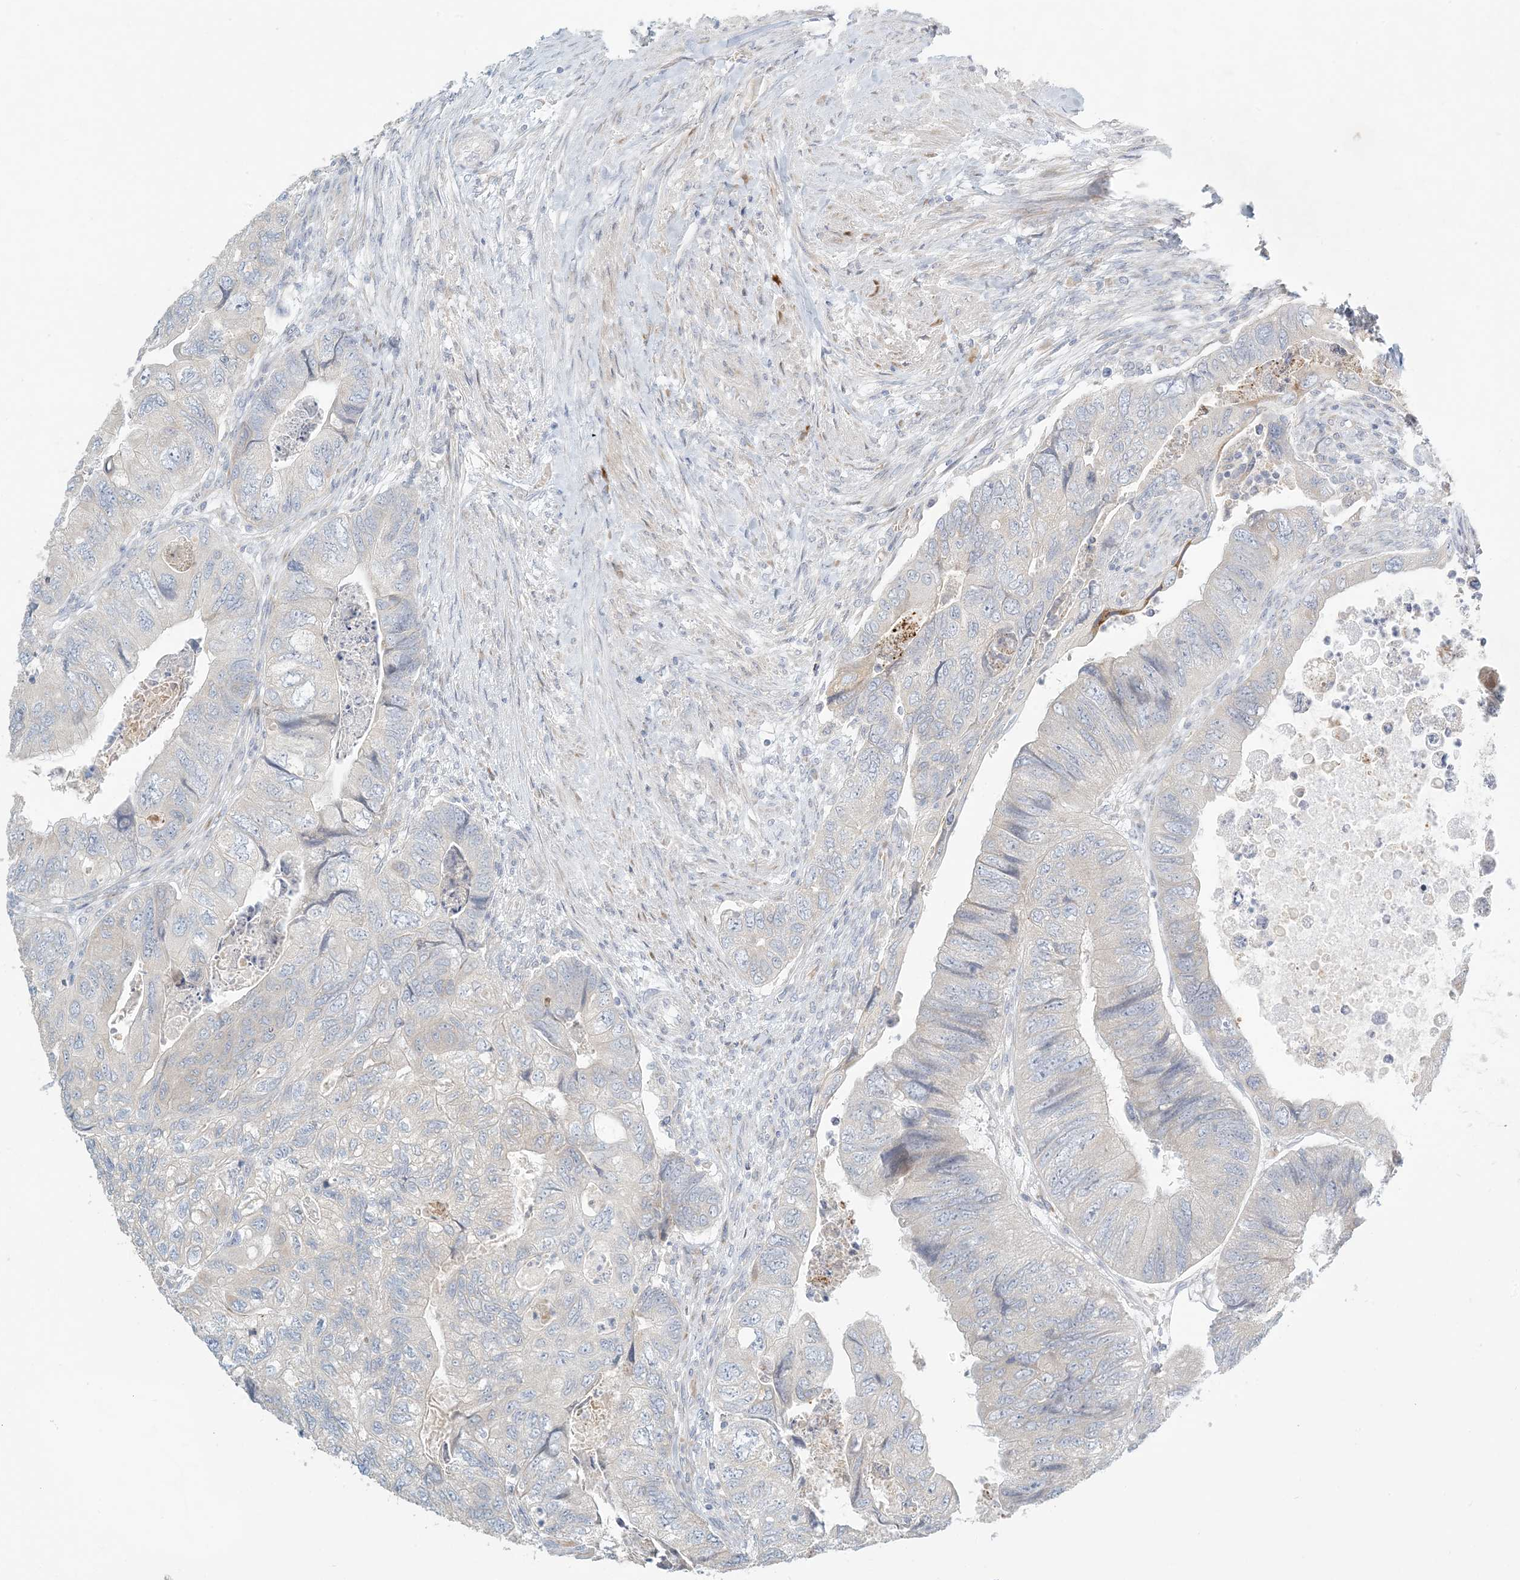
{"staining": {"intensity": "negative", "quantity": "none", "location": "none"}, "tissue": "colorectal cancer", "cell_type": "Tumor cells", "image_type": "cancer", "snomed": [{"axis": "morphology", "description": "Adenocarcinoma, NOS"}, {"axis": "topography", "description": "Rectum"}], "caption": "This is a micrograph of immunohistochemistry (IHC) staining of colorectal adenocarcinoma, which shows no staining in tumor cells.", "gene": "ZNF385D", "patient": {"sex": "male", "age": 63}}